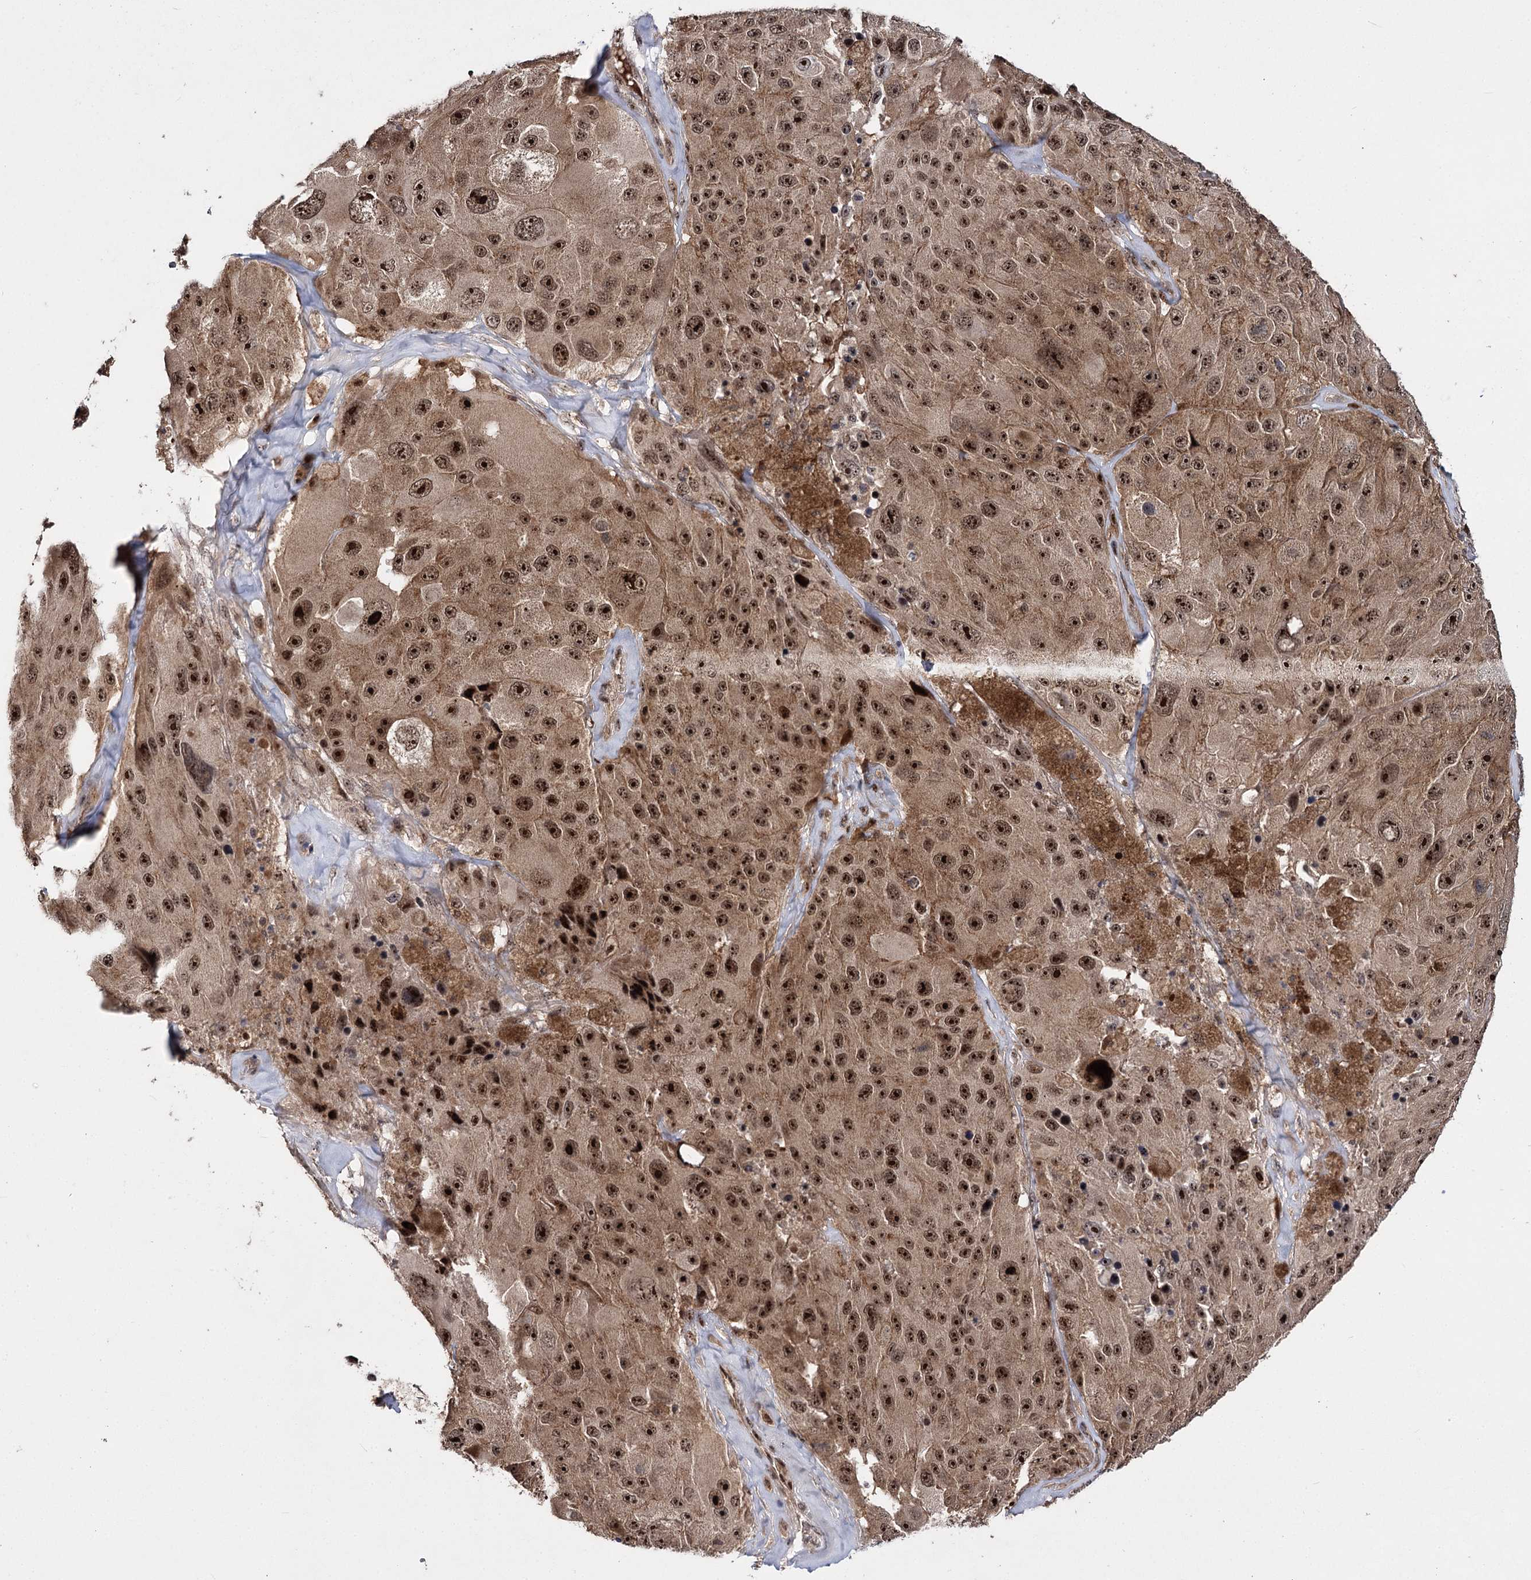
{"staining": {"intensity": "strong", "quantity": ">75%", "location": "cytoplasmic/membranous,nuclear"}, "tissue": "melanoma", "cell_type": "Tumor cells", "image_type": "cancer", "snomed": [{"axis": "morphology", "description": "Malignant melanoma, Metastatic site"}, {"axis": "topography", "description": "Lymph node"}], "caption": "Brown immunohistochemical staining in malignant melanoma (metastatic site) shows strong cytoplasmic/membranous and nuclear expression in about >75% of tumor cells.", "gene": "MKNK2", "patient": {"sex": "male", "age": 62}}